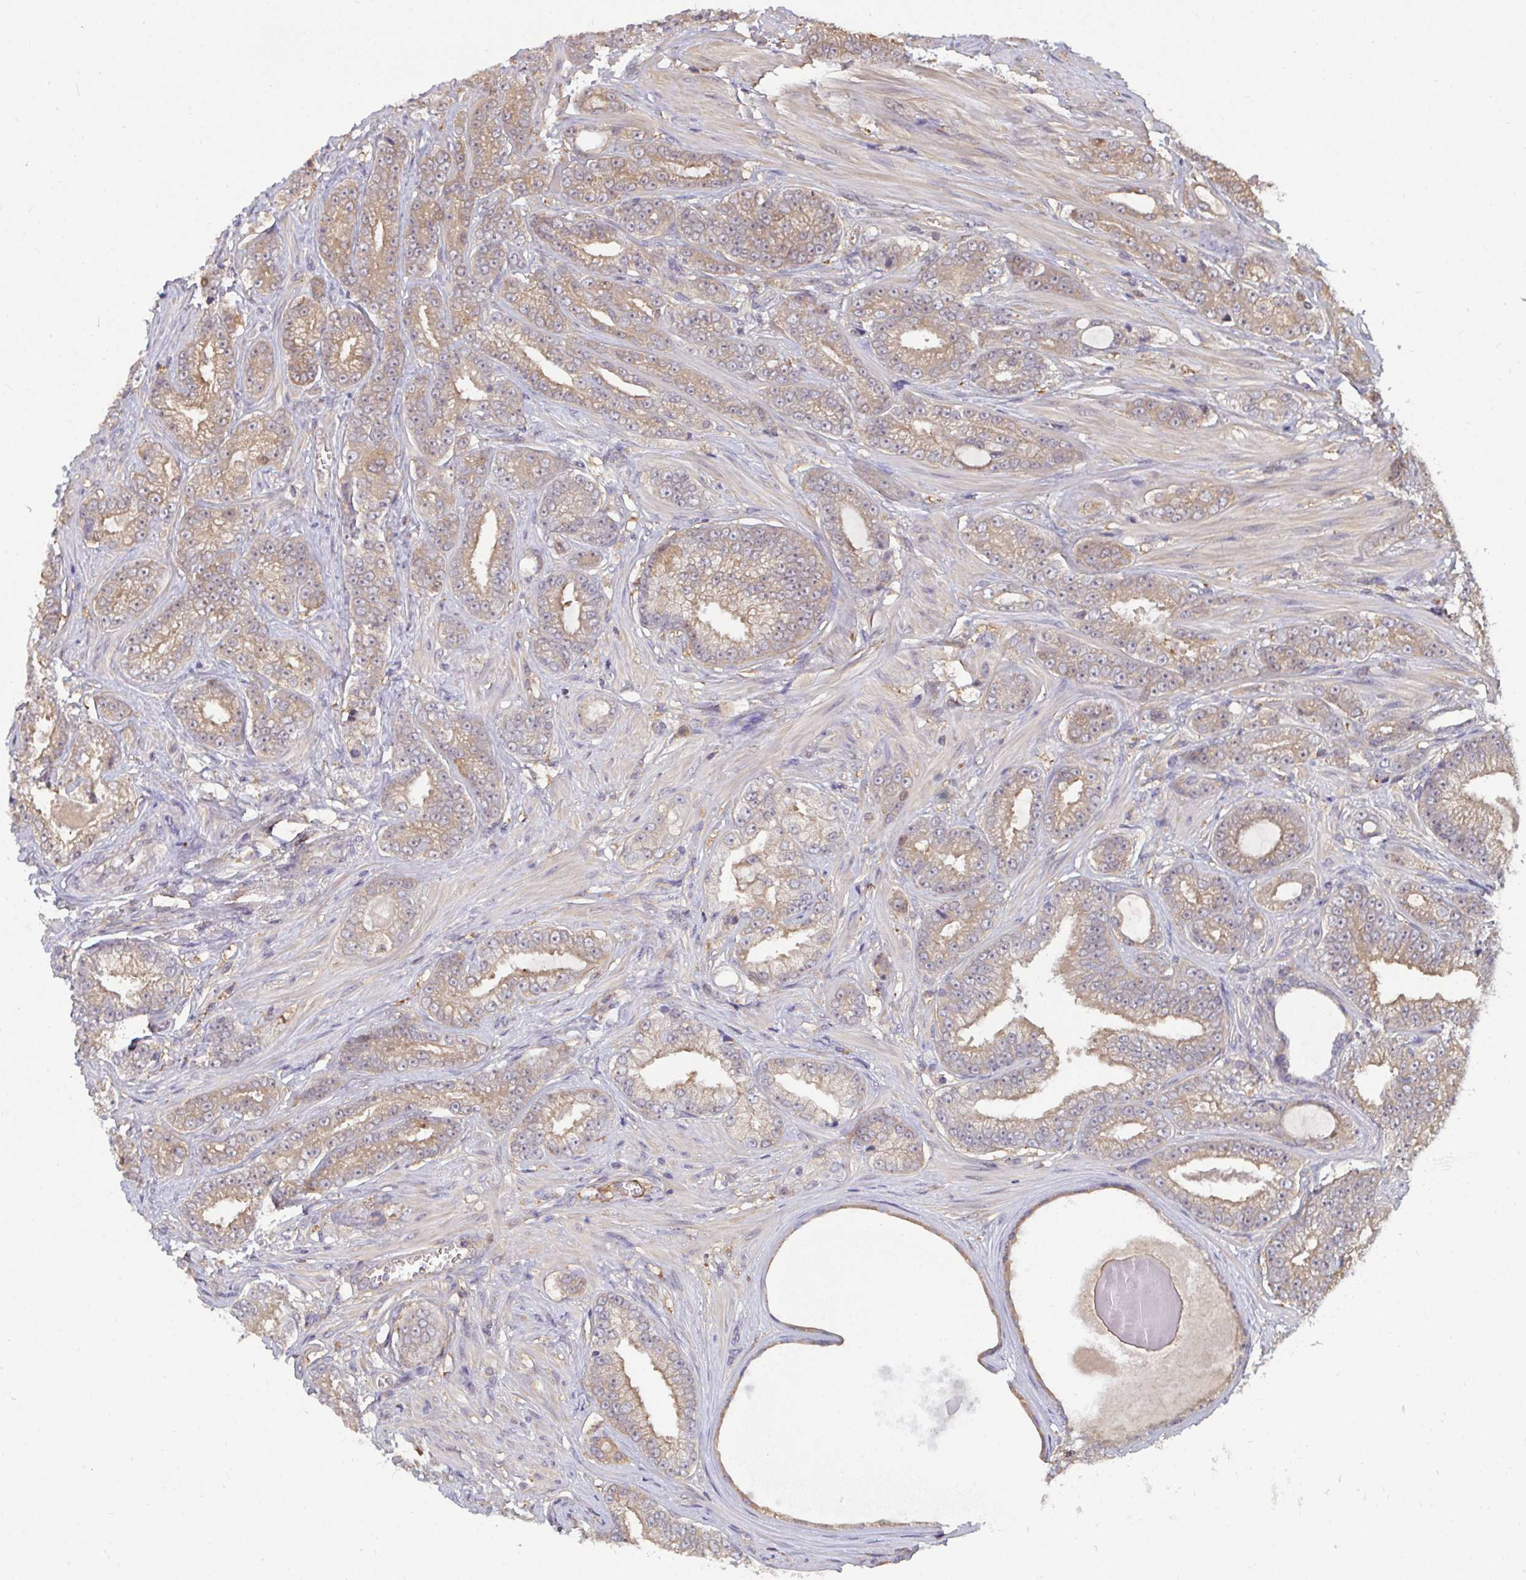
{"staining": {"intensity": "moderate", "quantity": "25%-75%", "location": "cytoplasmic/membranous"}, "tissue": "prostate cancer", "cell_type": "Tumor cells", "image_type": "cancer", "snomed": [{"axis": "morphology", "description": "Adenocarcinoma, Low grade"}, {"axis": "topography", "description": "Prostate"}], "caption": "Immunohistochemical staining of human prostate cancer (adenocarcinoma (low-grade)) demonstrates medium levels of moderate cytoplasmic/membranous protein staining in about 25%-75% of tumor cells. (DAB (3,3'-diaminobenzidine) IHC, brown staining for protein, blue staining for nuclei).", "gene": "TTC9C", "patient": {"sex": "male", "age": 61}}